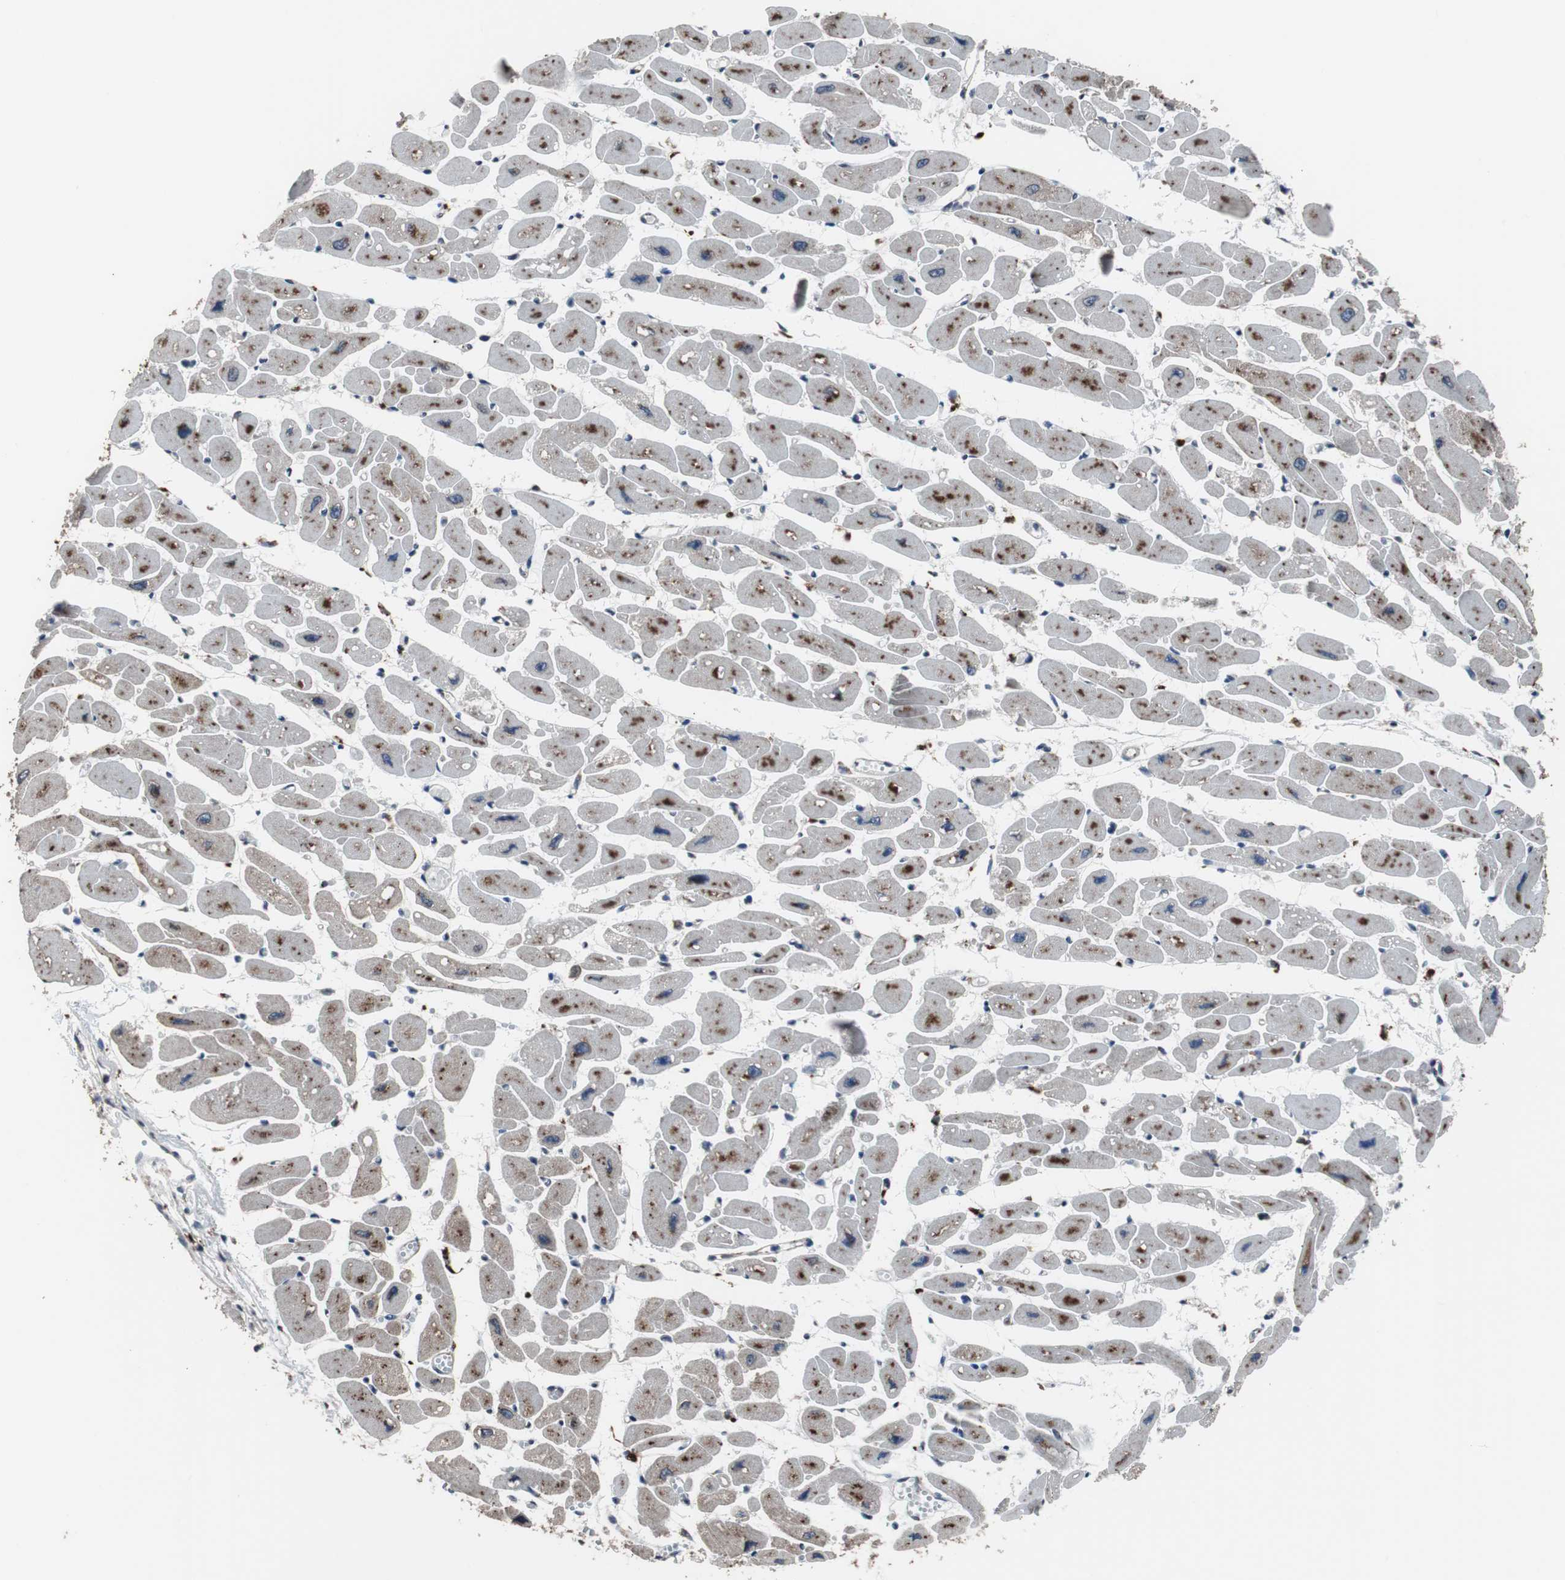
{"staining": {"intensity": "moderate", "quantity": ">75%", "location": "cytoplasmic/membranous"}, "tissue": "heart muscle", "cell_type": "Cardiomyocytes", "image_type": "normal", "snomed": [{"axis": "morphology", "description": "Normal tissue, NOS"}, {"axis": "topography", "description": "Heart"}], "caption": "Immunohistochemistry (DAB) staining of unremarkable heart muscle demonstrates moderate cytoplasmic/membranous protein expression in approximately >75% of cardiomyocytes.", "gene": "USP10", "patient": {"sex": "female", "age": 54}}